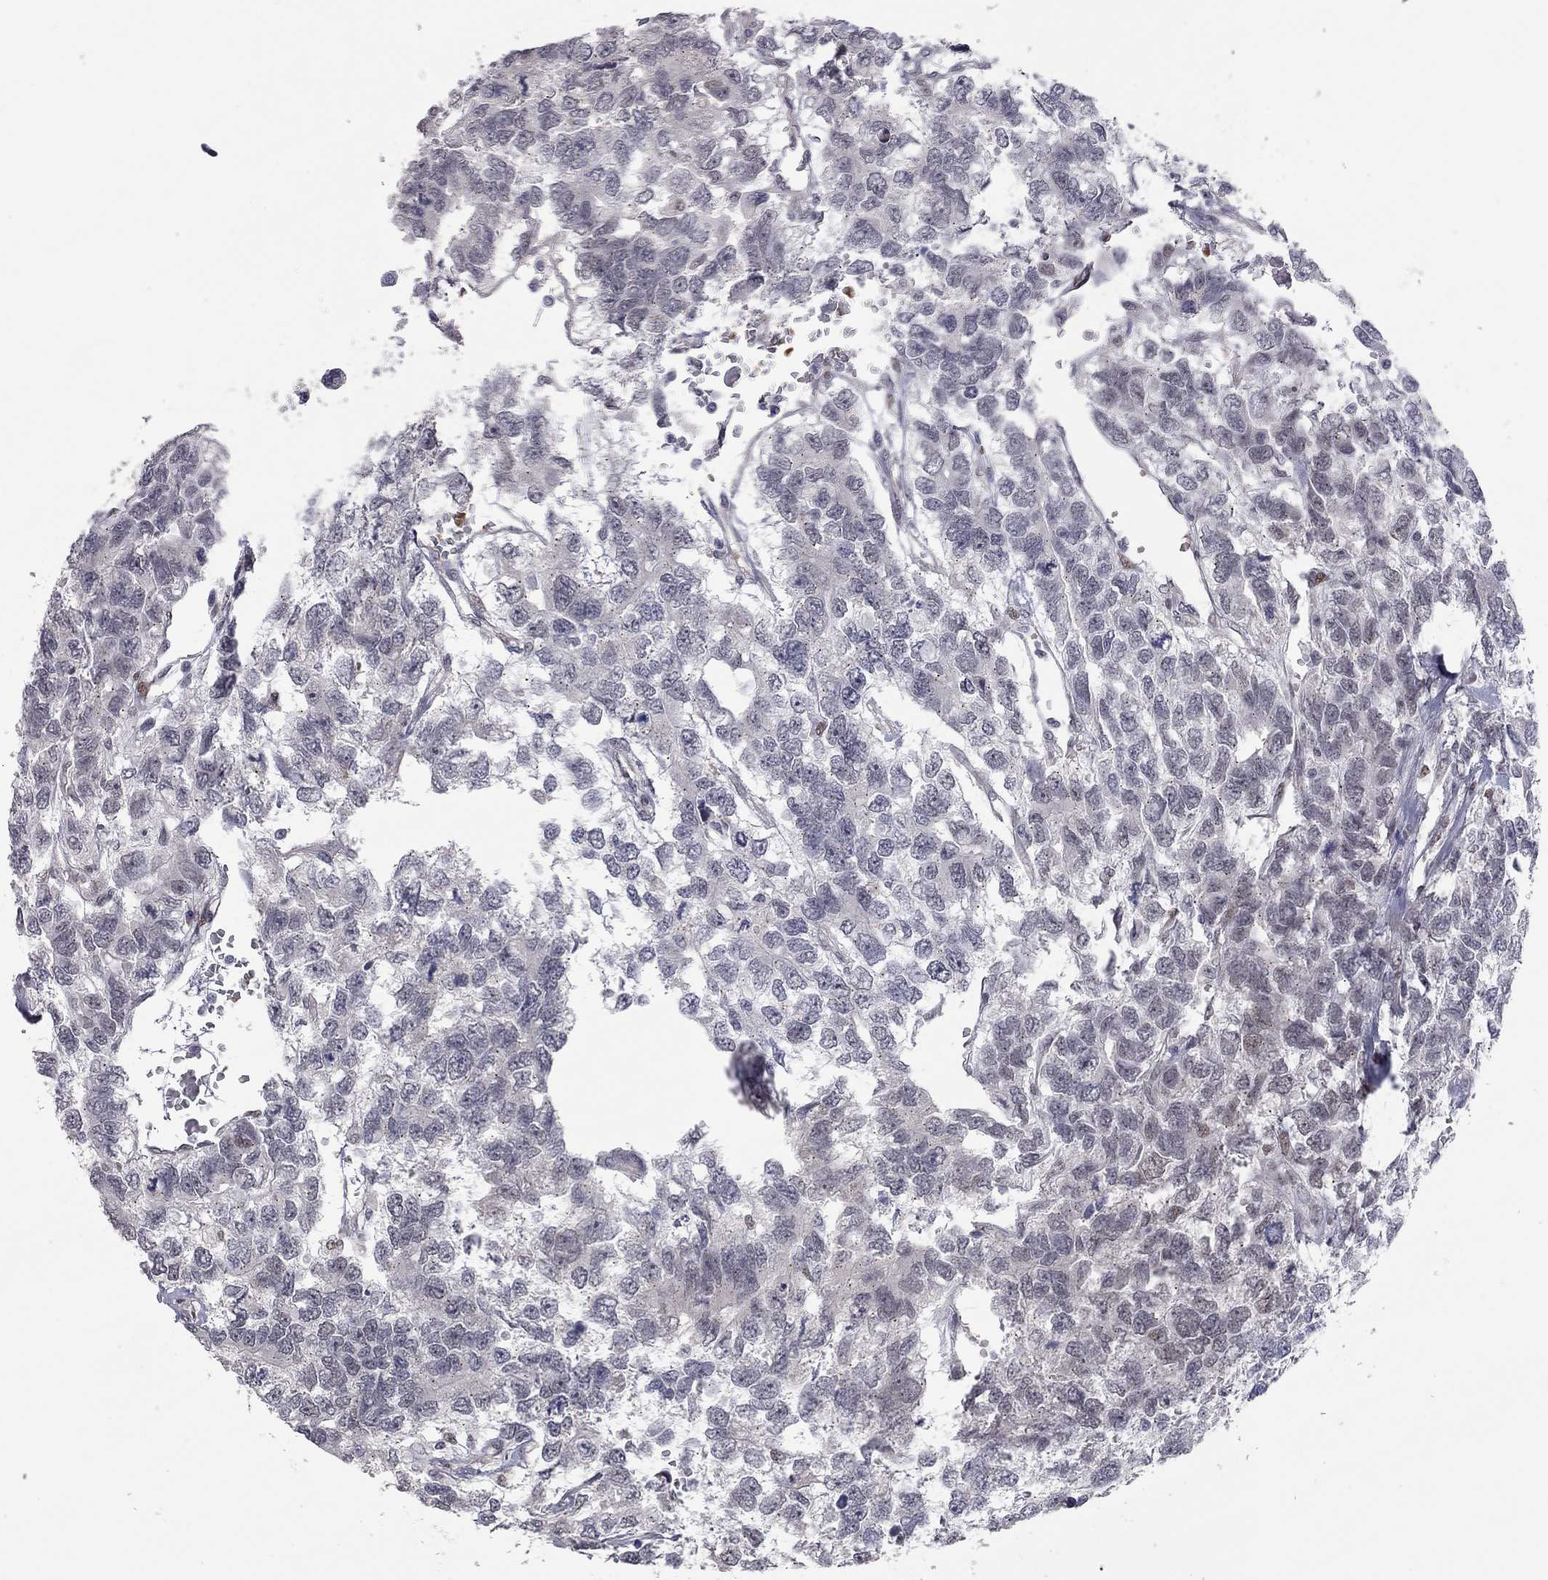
{"staining": {"intensity": "negative", "quantity": "none", "location": "none"}, "tissue": "testis cancer", "cell_type": "Tumor cells", "image_type": "cancer", "snomed": [{"axis": "morphology", "description": "Seminoma, NOS"}, {"axis": "topography", "description": "Testis"}], "caption": "High power microscopy photomicrograph of an IHC micrograph of seminoma (testis), revealing no significant positivity in tumor cells. (DAB immunohistochemistry (IHC), high magnification).", "gene": "MC3R", "patient": {"sex": "male", "age": 52}}